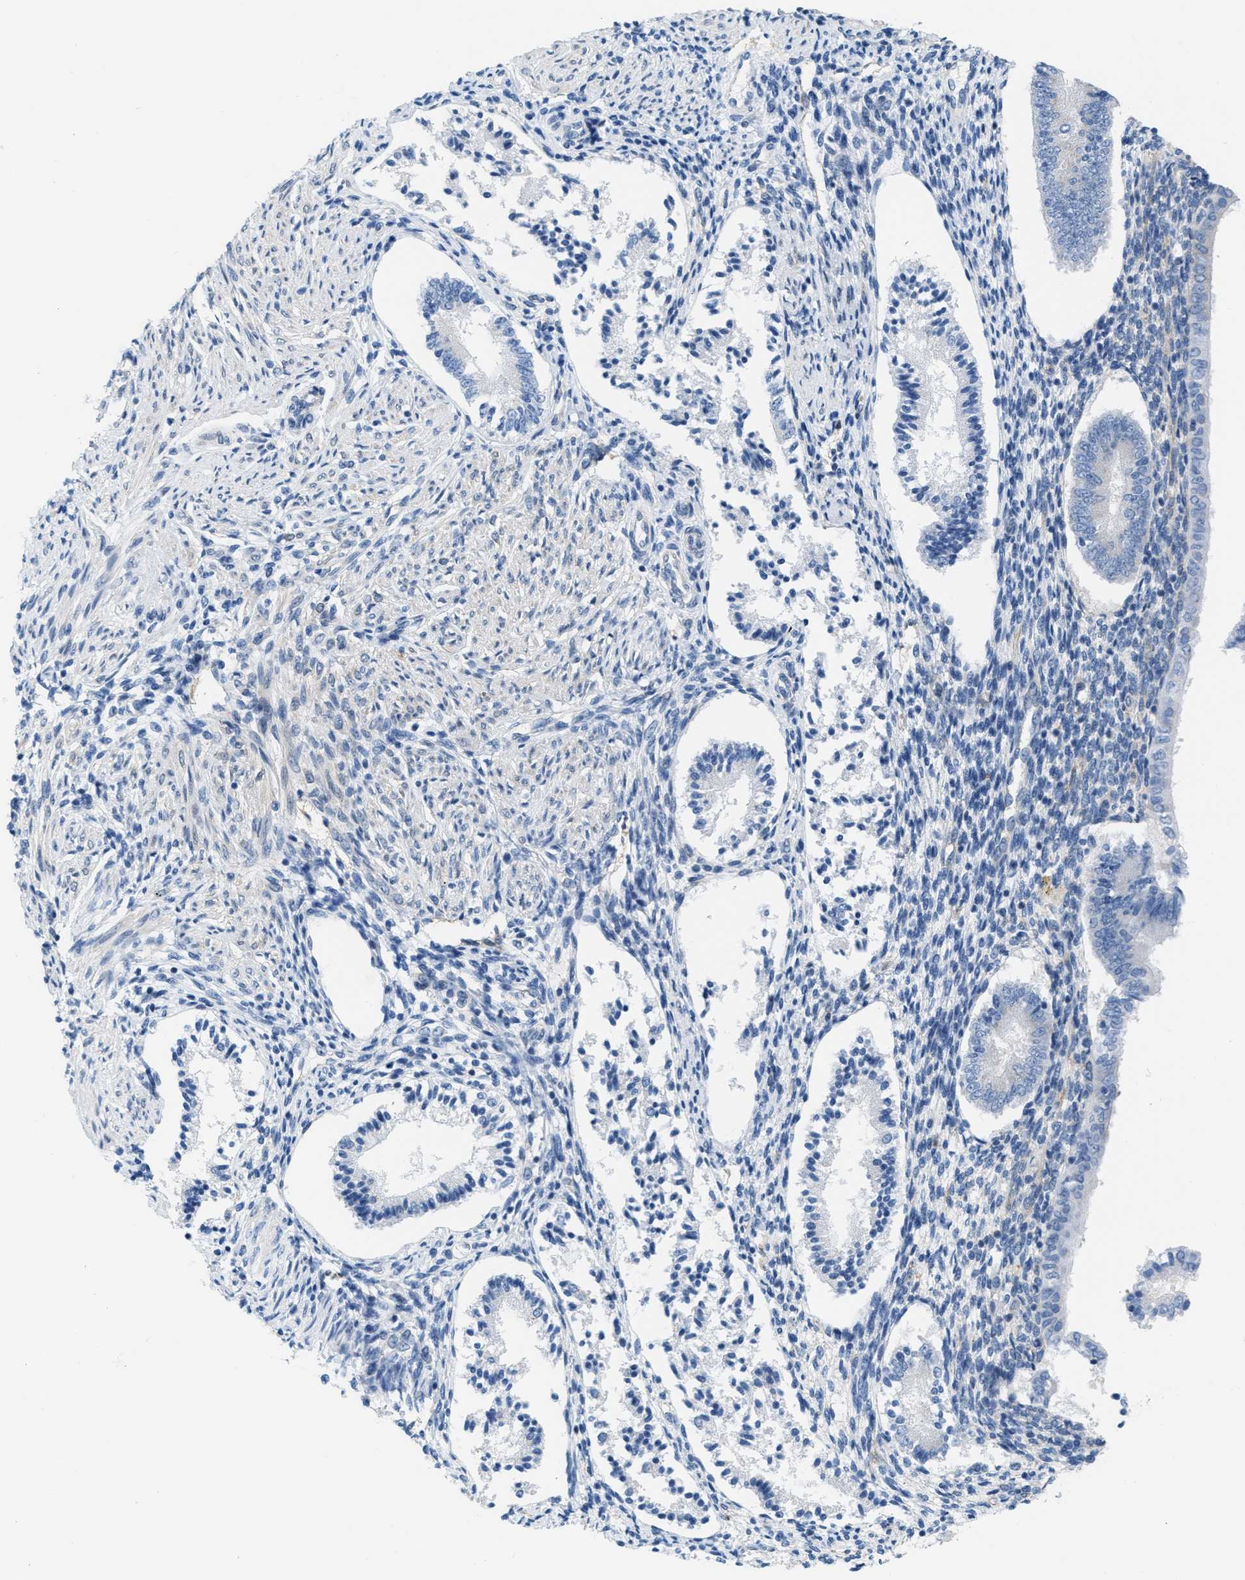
{"staining": {"intensity": "negative", "quantity": "none", "location": "none"}, "tissue": "endometrium", "cell_type": "Cells in endometrial stroma", "image_type": "normal", "snomed": [{"axis": "morphology", "description": "Normal tissue, NOS"}, {"axis": "topography", "description": "Endometrium"}], "caption": "High power microscopy histopathology image of an IHC micrograph of benign endometrium, revealing no significant expression in cells in endometrial stroma.", "gene": "ASGR1", "patient": {"sex": "female", "age": 42}}